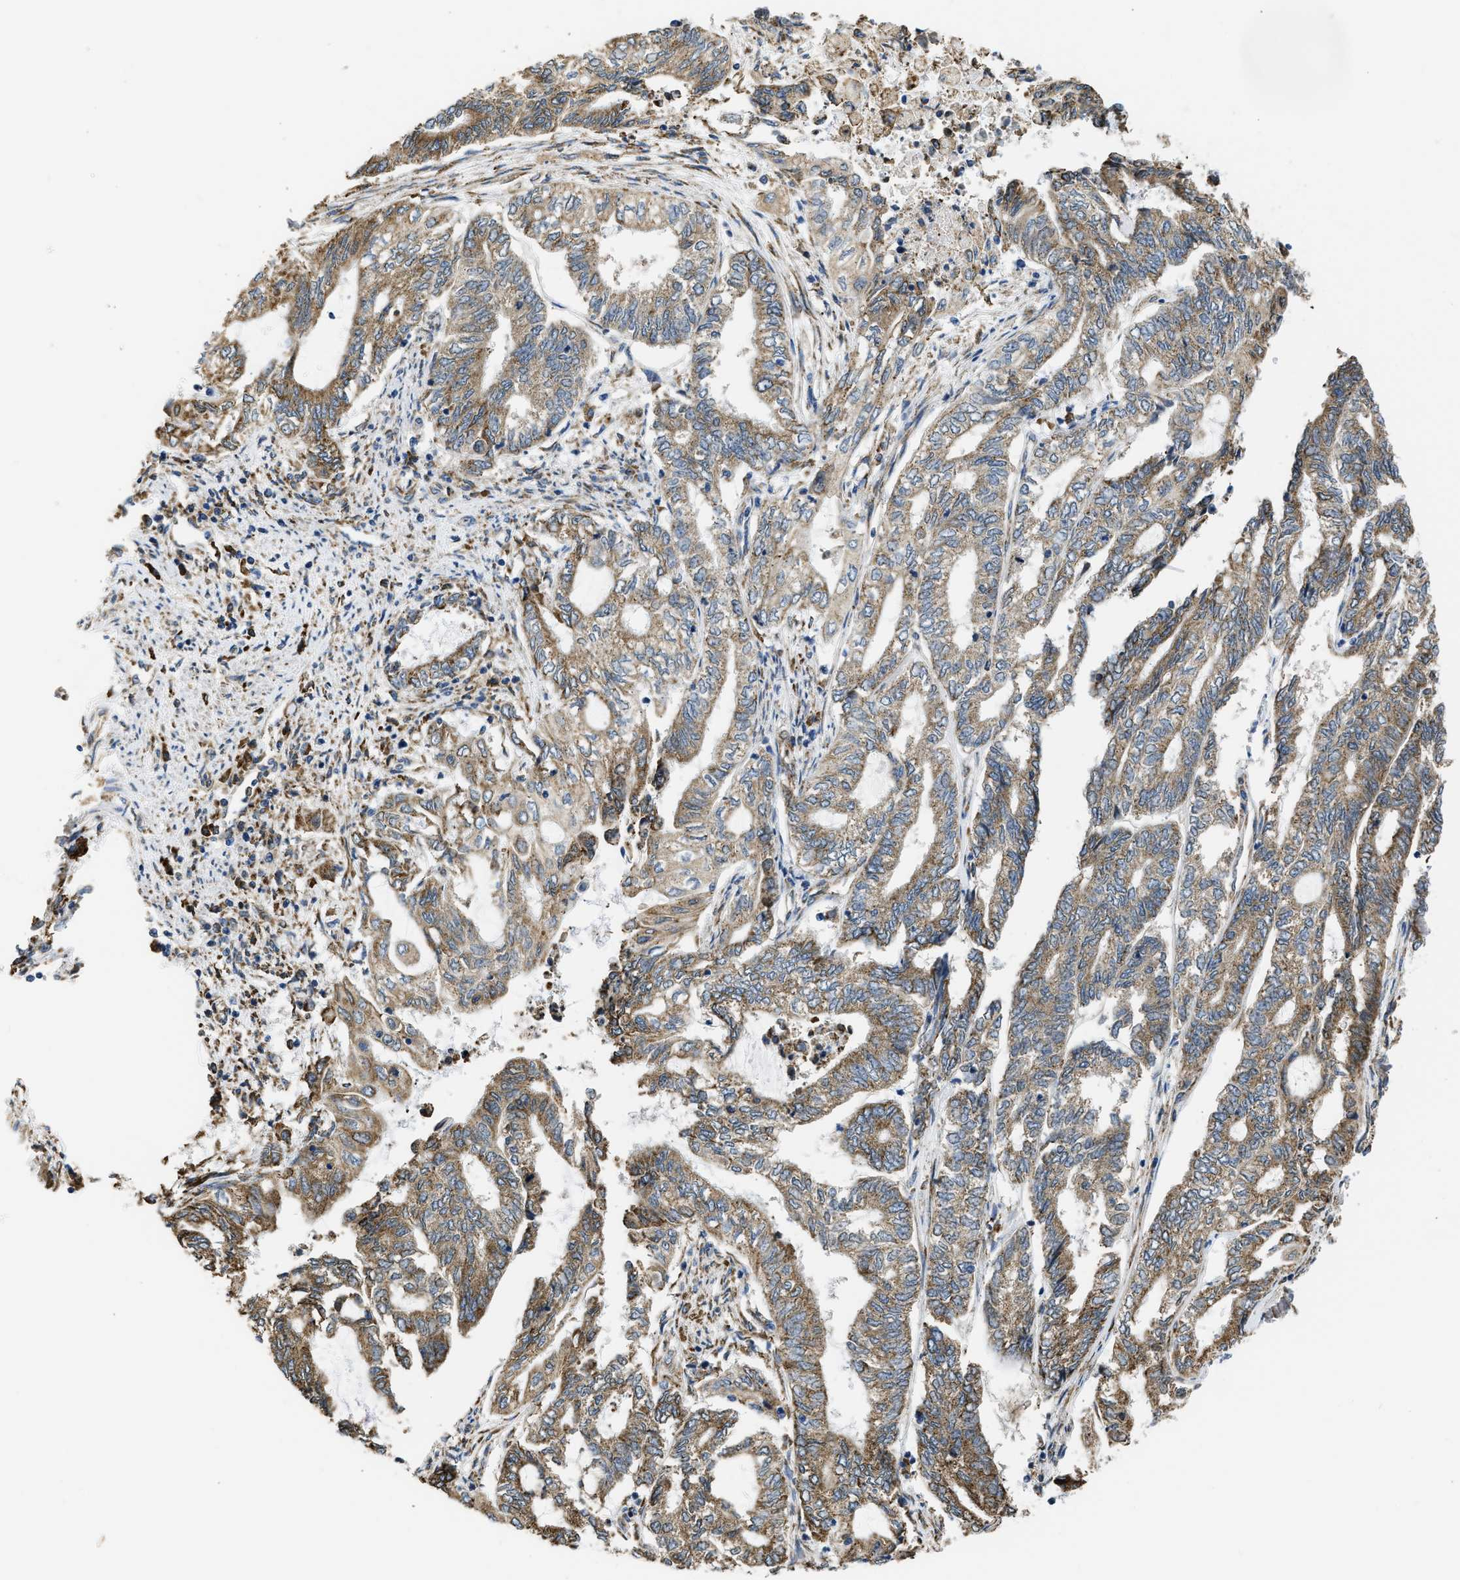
{"staining": {"intensity": "moderate", "quantity": ">75%", "location": "cytoplasmic/membranous"}, "tissue": "endometrial cancer", "cell_type": "Tumor cells", "image_type": "cancer", "snomed": [{"axis": "morphology", "description": "Adenocarcinoma, NOS"}, {"axis": "topography", "description": "Uterus"}, {"axis": "topography", "description": "Endometrium"}], "caption": "Adenocarcinoma (endometrial) stained for a protein demonstrates moderate cytoplasmic/membranous positivity in tumor cells.", "gene": "CYCS", "patient": {"sex": "female", "age": 70}}